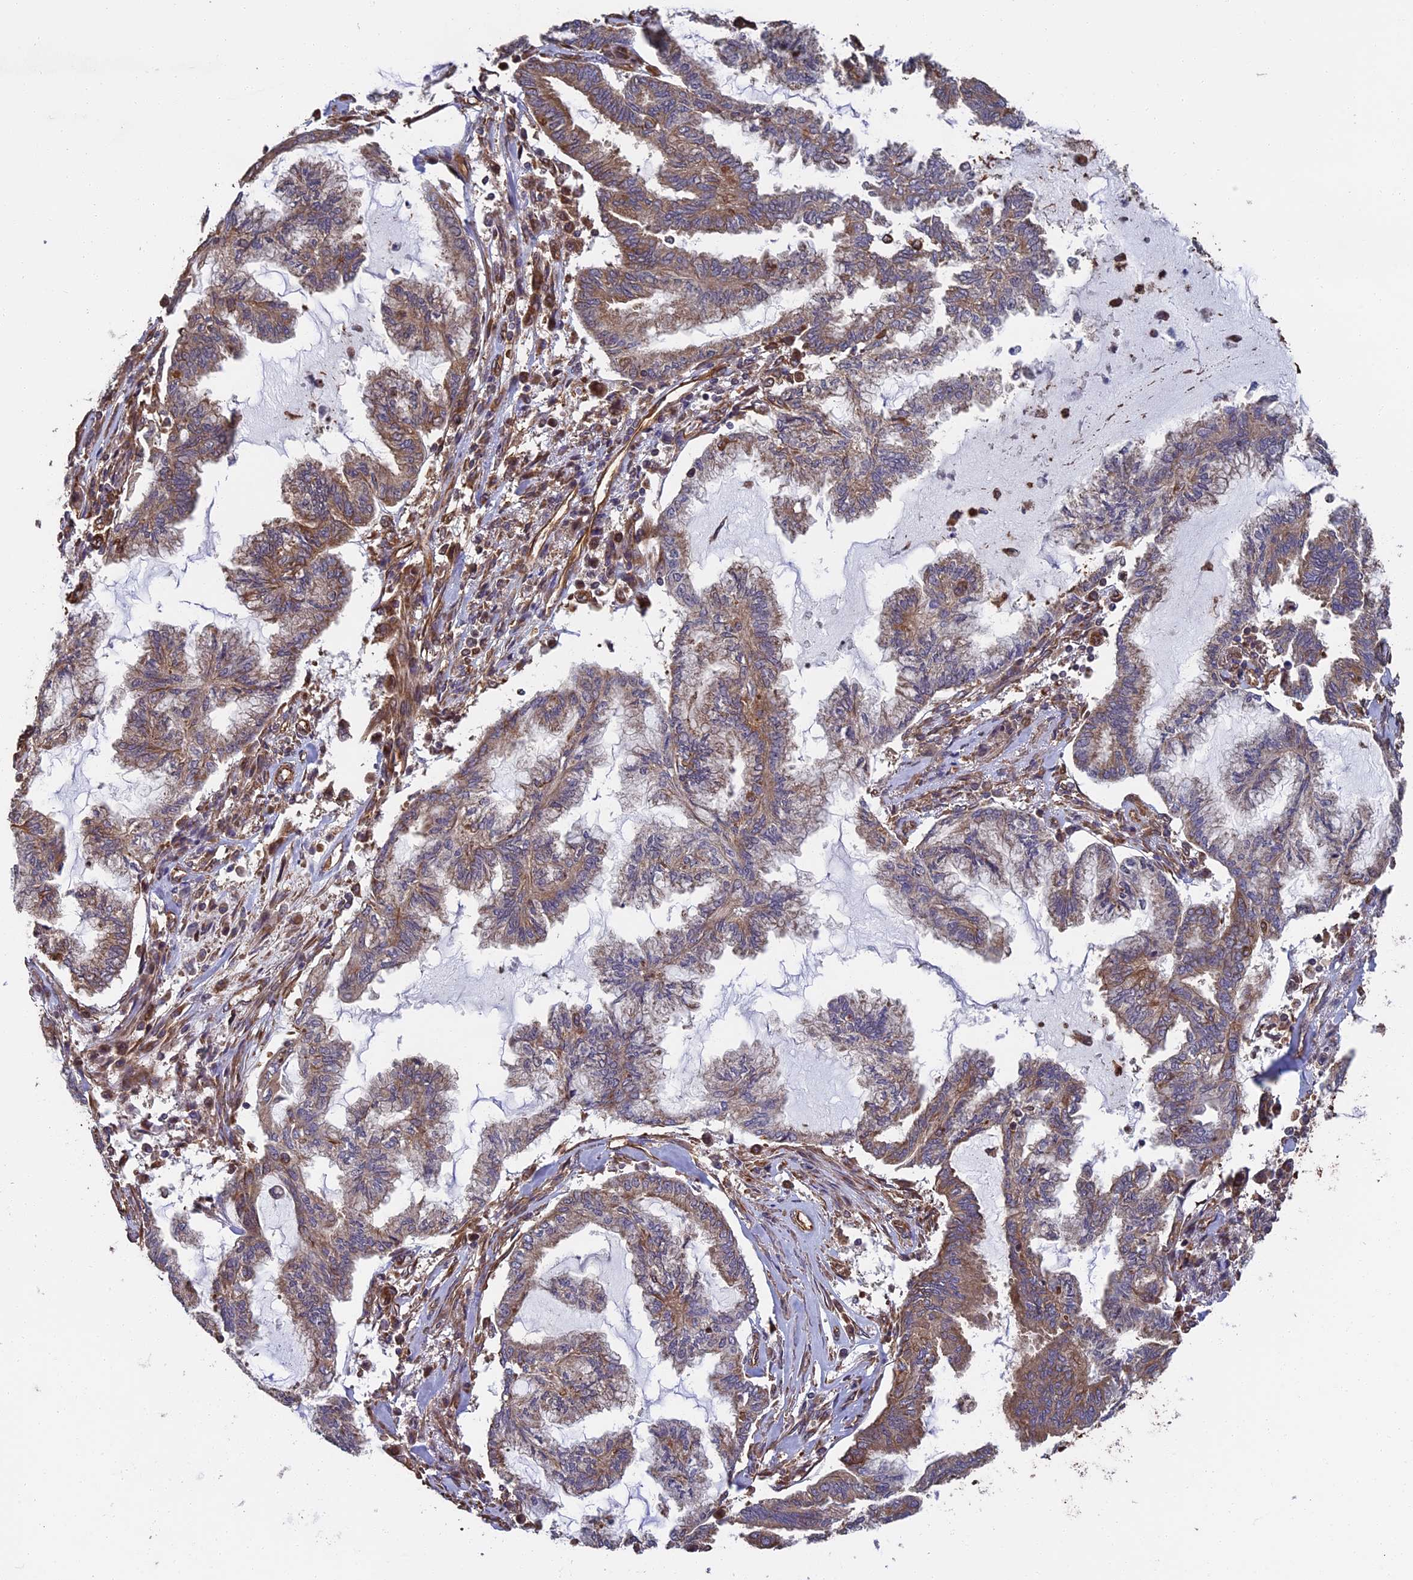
{"staining": {"intensity": "moderate", "quantity": "25%-75%", "location": "cytoplasmic/membranous"}, "tissue": "endometrial cancer", "cell_type": "Tumor cells", "image_type": "cancer", "snomed": [{"axis": "morphology", "description": "Adenocarcinoma, NOS"}, {"axis": "topography", "description": "Endometrium"}], "caption": "There is medium levels of moderate cytoplasmic/membranous expression in tumor cells of adenocarcinoma (endometrial), as demonstrated by immunohistochemical staining (brown color).", "gene": "CCDC124", "patient": {"sex": "female", "age": 86}}